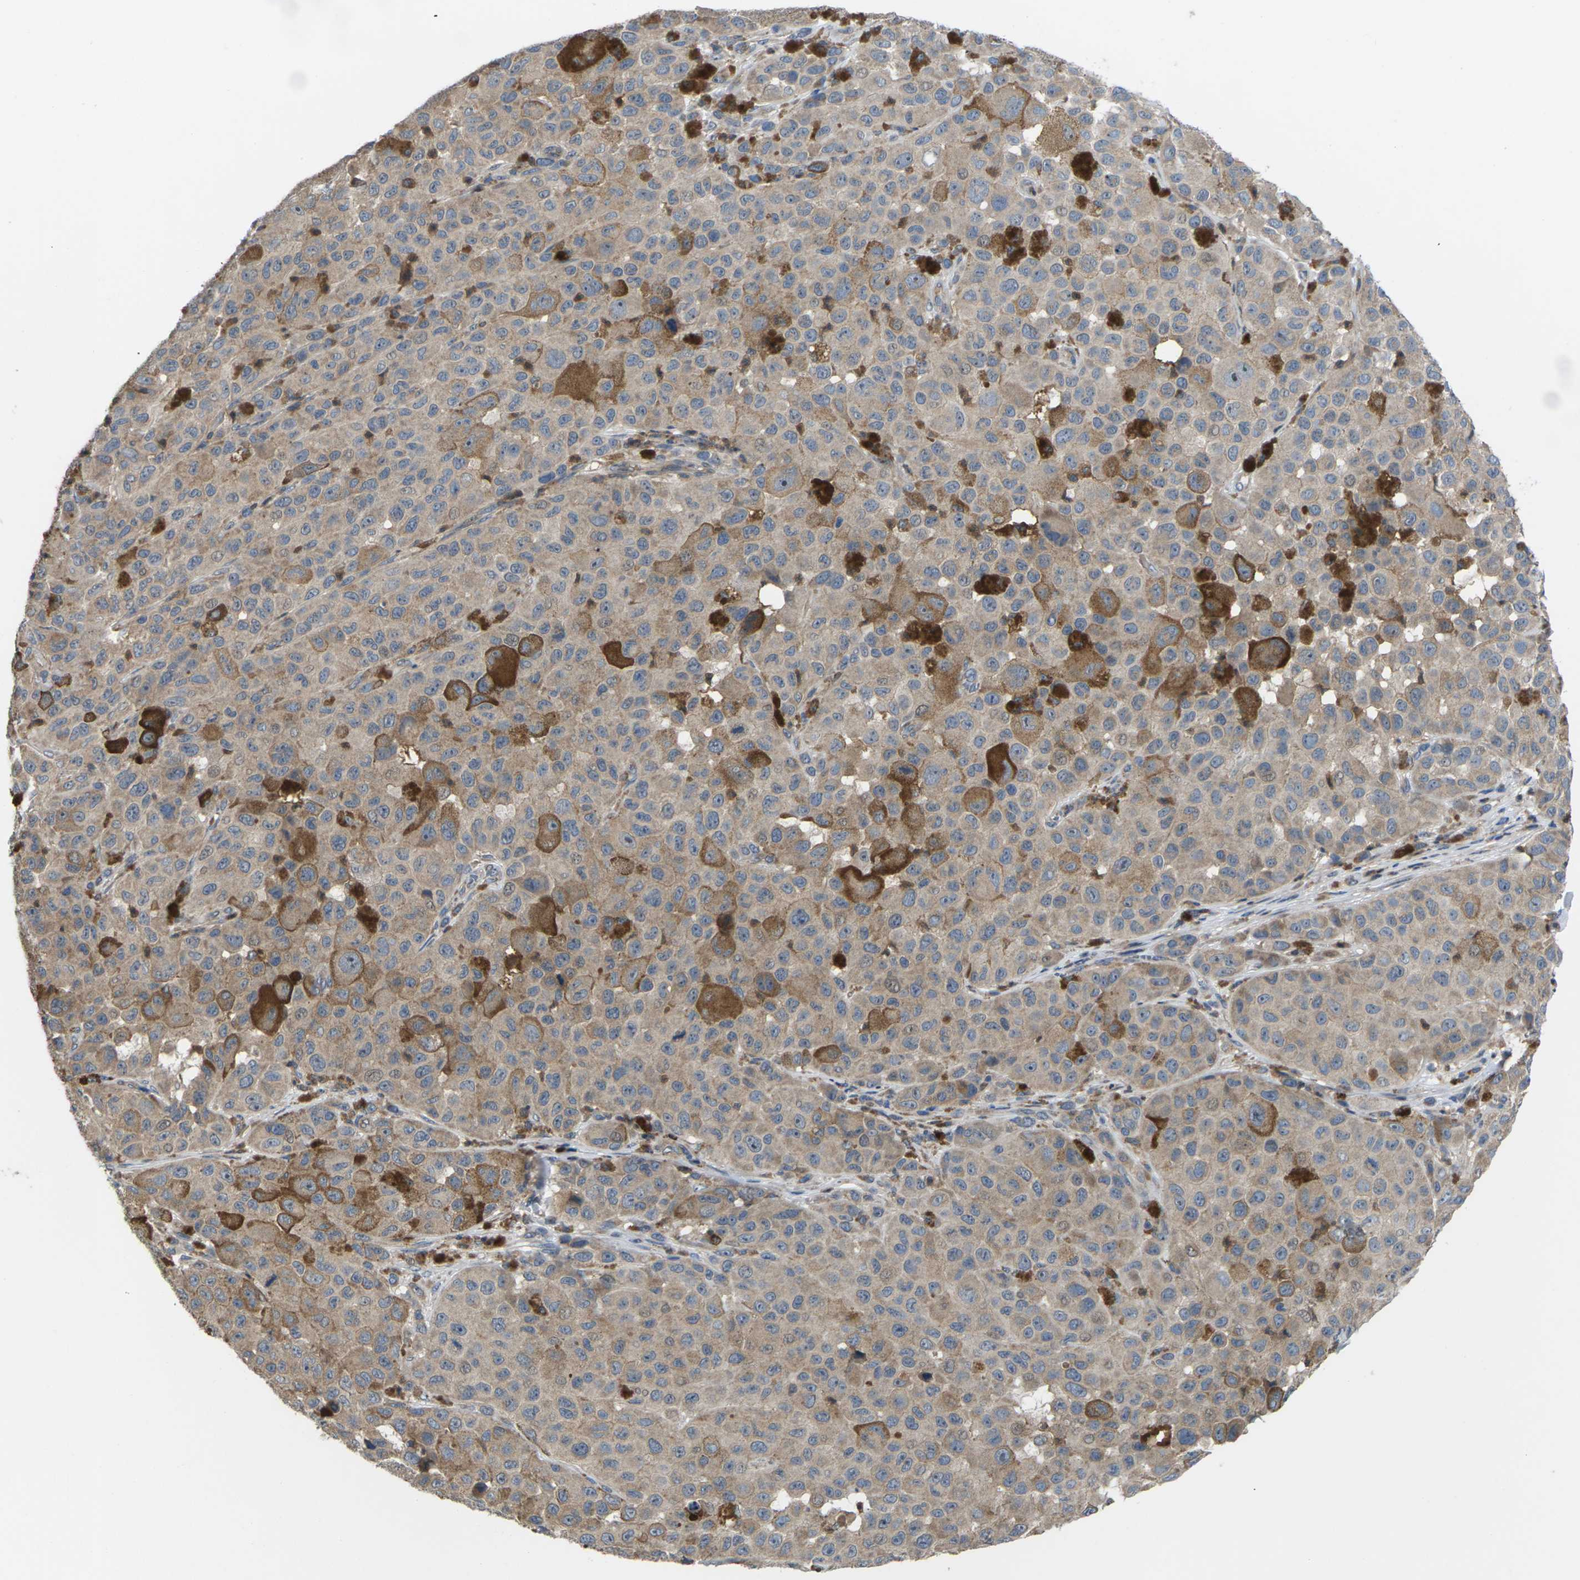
{"staining": {"intensity": "moderate", "quantity": "25%-75%", "location": "cytoplasmic/membranous"}, "tissue": "melanoma", "cell_type": "Tumor cells", "image_type": "cancer", "snomed": [{"axis": "morphology", "description": "Malignant melanoma, NOS"}, {"axis": "topography", "description": "Skin"}], "caption": "A high-resolution image shows immunohistochemistry staining of melanoma, which shows moderate cytoplasmic/membranous positivity in approximately 25%-75% of tumor cells. (brown staining indicates protein expression, while blue staining denotes nuclei).", "gene": "TIAM1", "patient": {"sex": "male", "age": 96}}